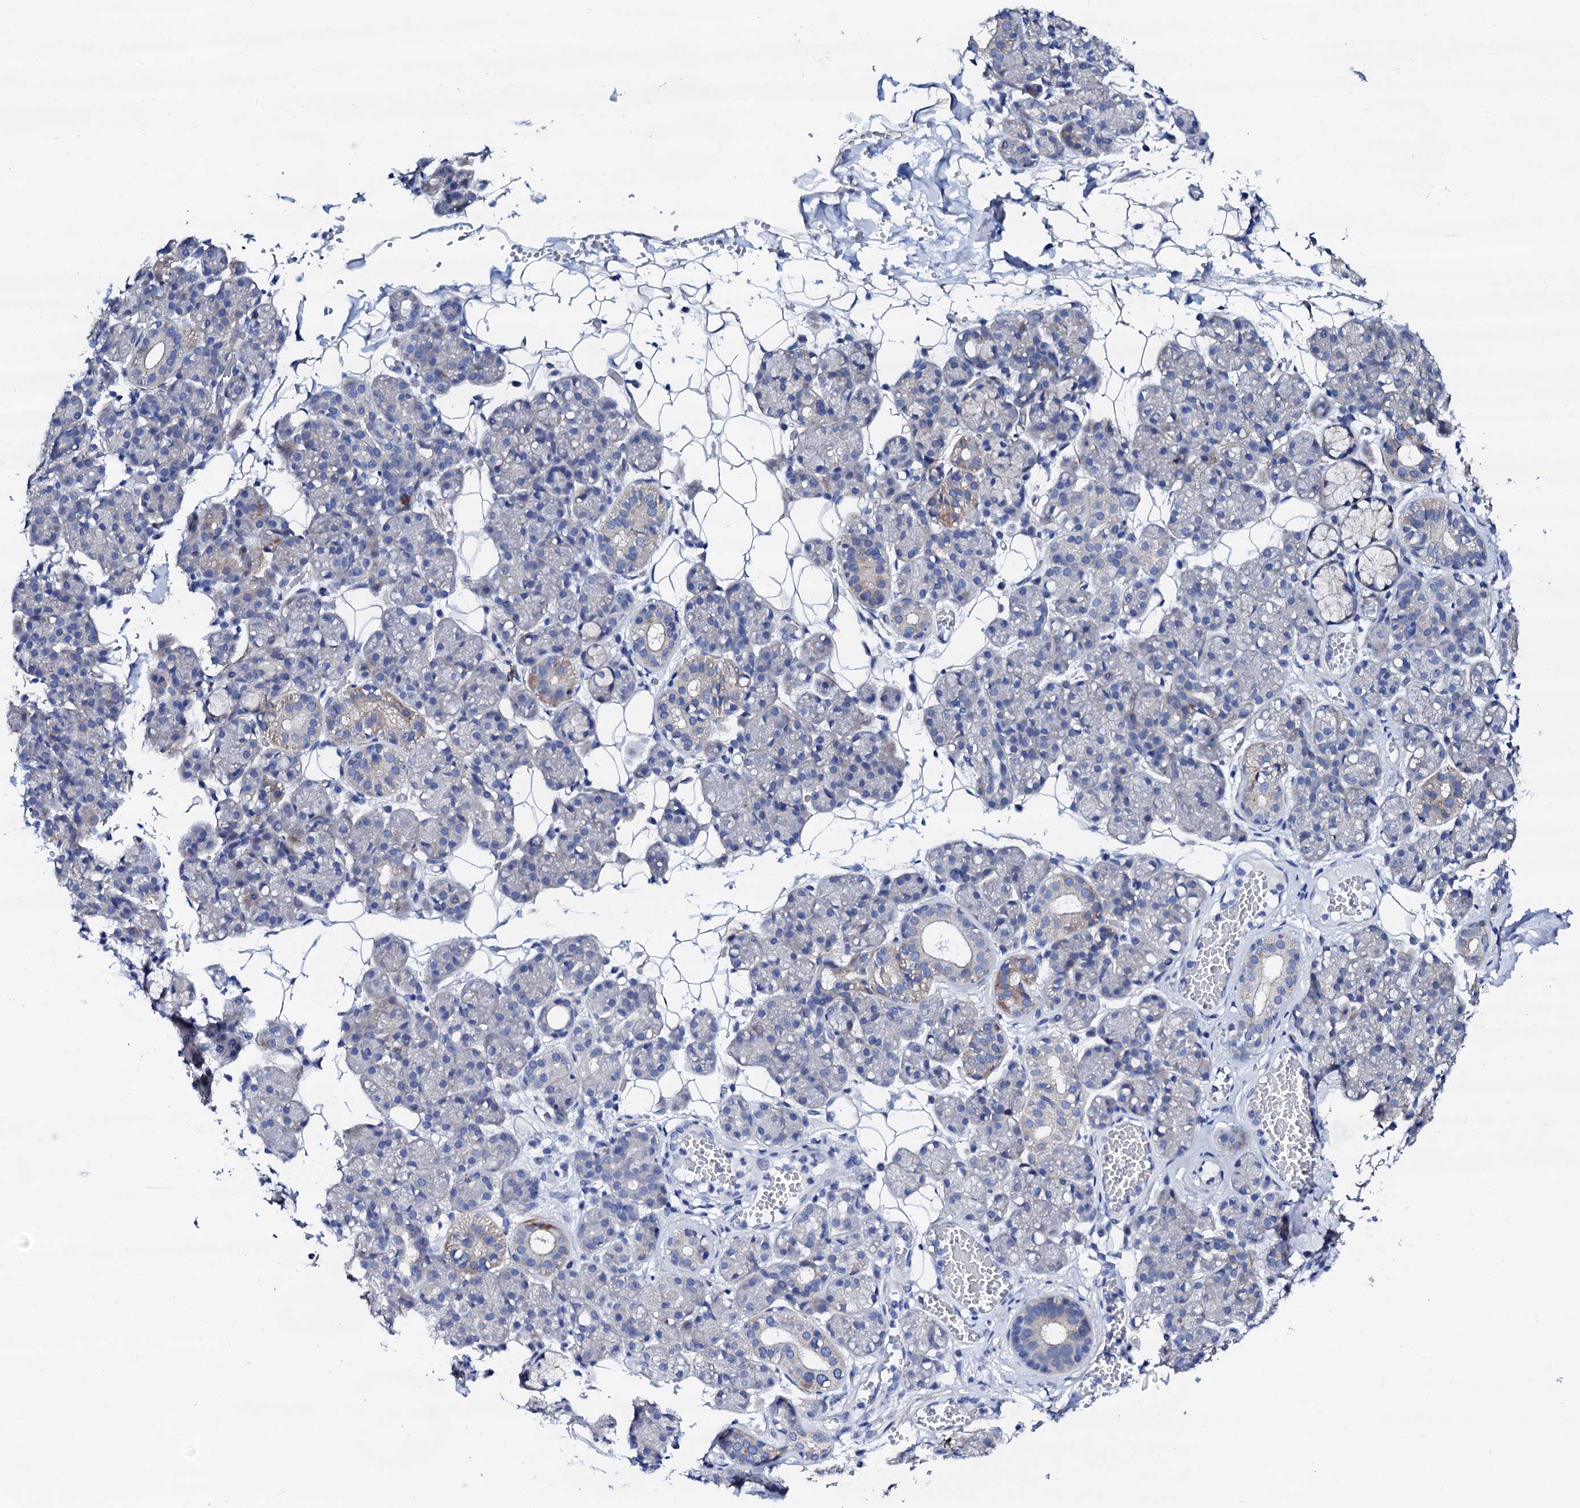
{"staining": {"intensity": "negative", "quantity": "none", "location": "none"}, "tissue": "salivary gland", "cell_type": "Glandular cells", "image_type": "normal", "snomed": [{"axis": "morphology", "description": "Normal tissue, NOS"}, {"axis": "topography", "description": "Salivary gland"}], "caption": "DAB (3,3'-diaminobenzidine) immunohistochemical staining of benign salivary gland shows no significant positivity in glandular cells. (Stains: DAB immunohistochemistry with hematoxylin counter stain, Microscopy: brightfield microscopy at high magnification).", "gene": "TRDN", "patient": {"sex": "male", "age": 63}}